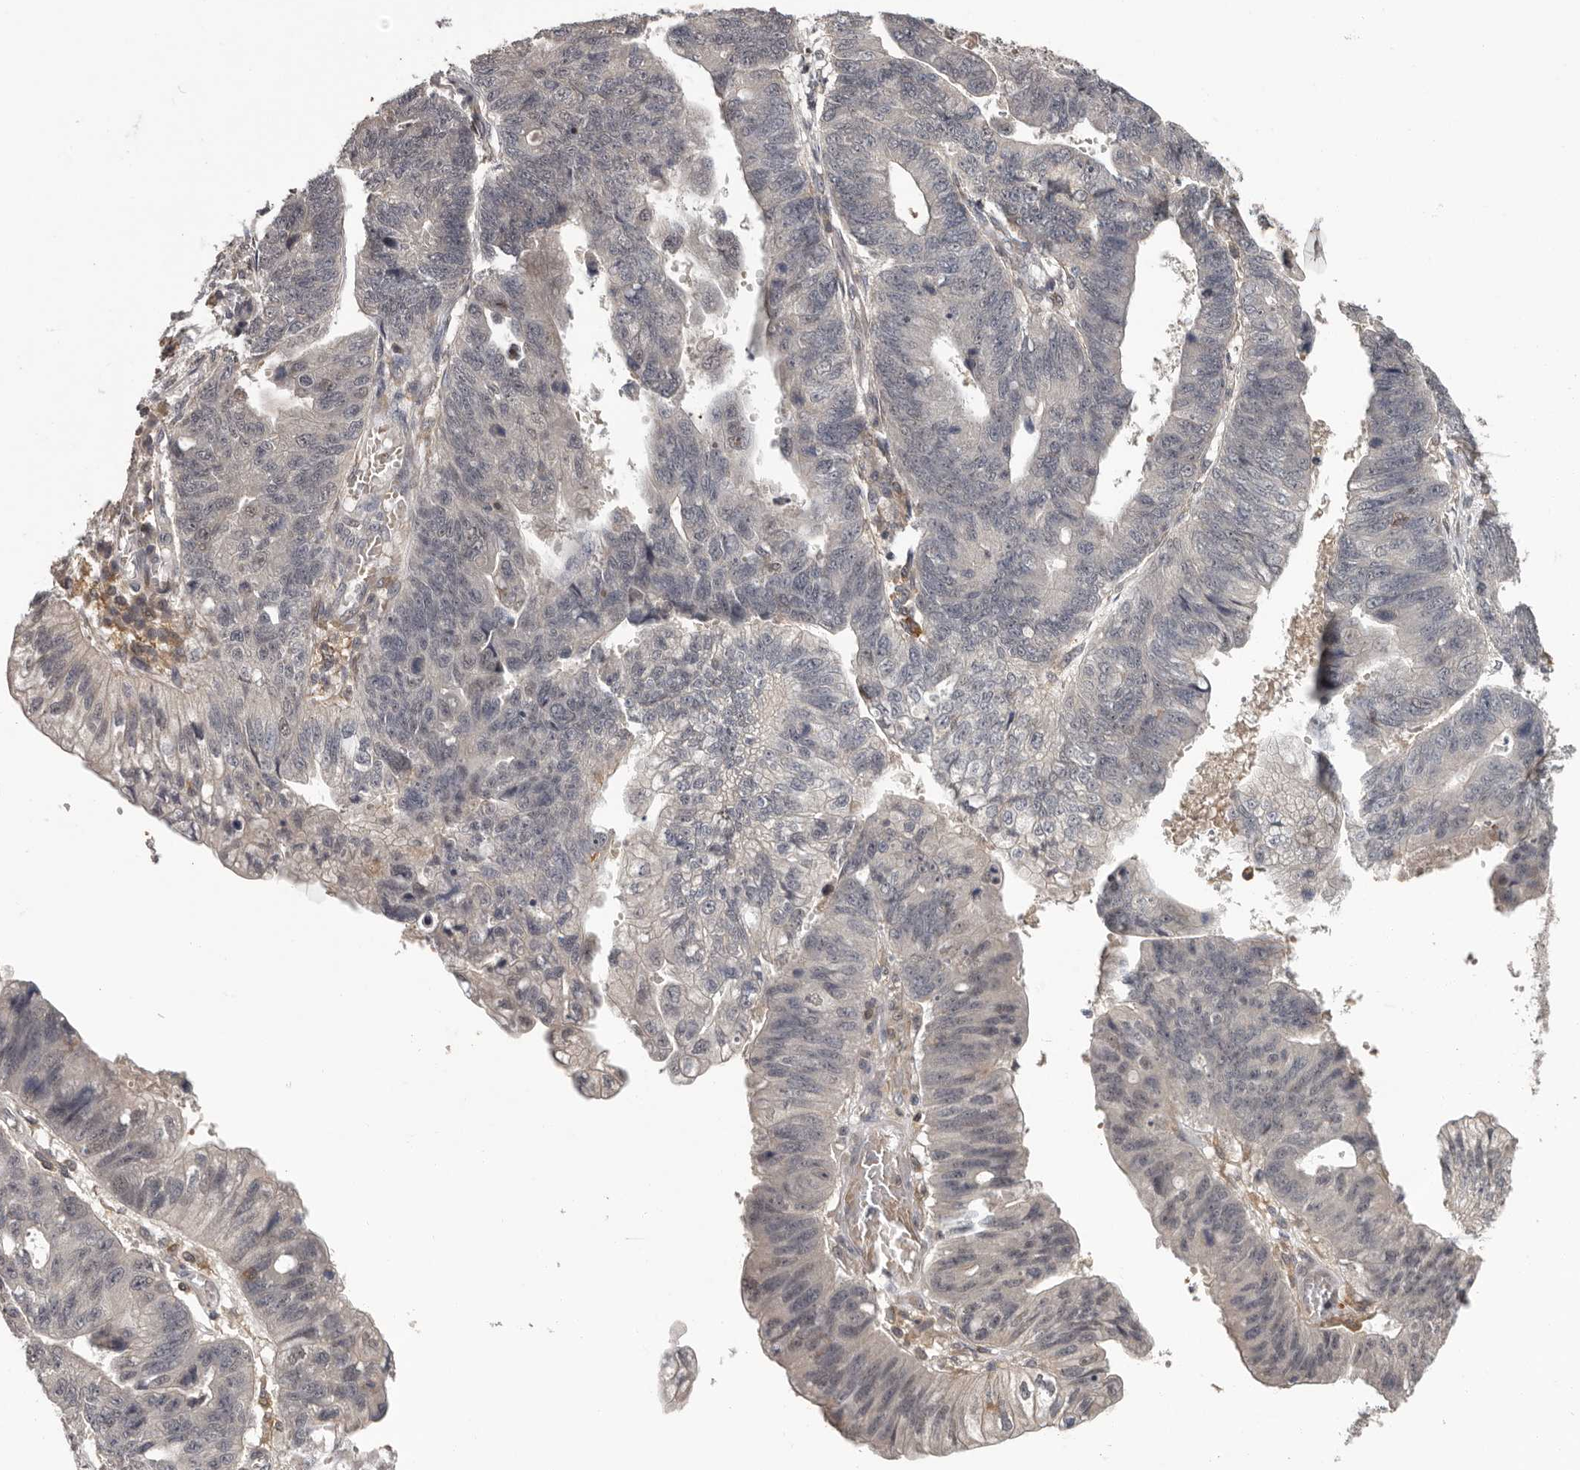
{"staining": {"intensity": "negative", "quantity": "none", "location": "none"}, "tissue": "stomach cancer", "cell_type": "Tumor cells", "image_type": "cancer", "snomed": [{"axis": "morphology", "description": "Adenocarcinoma, NOS"}, {"axis": "topography", "description": "Stomach"}], "caption": "Tumor cells are negative for protein expression in human stomach cancer.", "gene": "ANKRD44", "patient": {"sex": "male", "age": 59}}